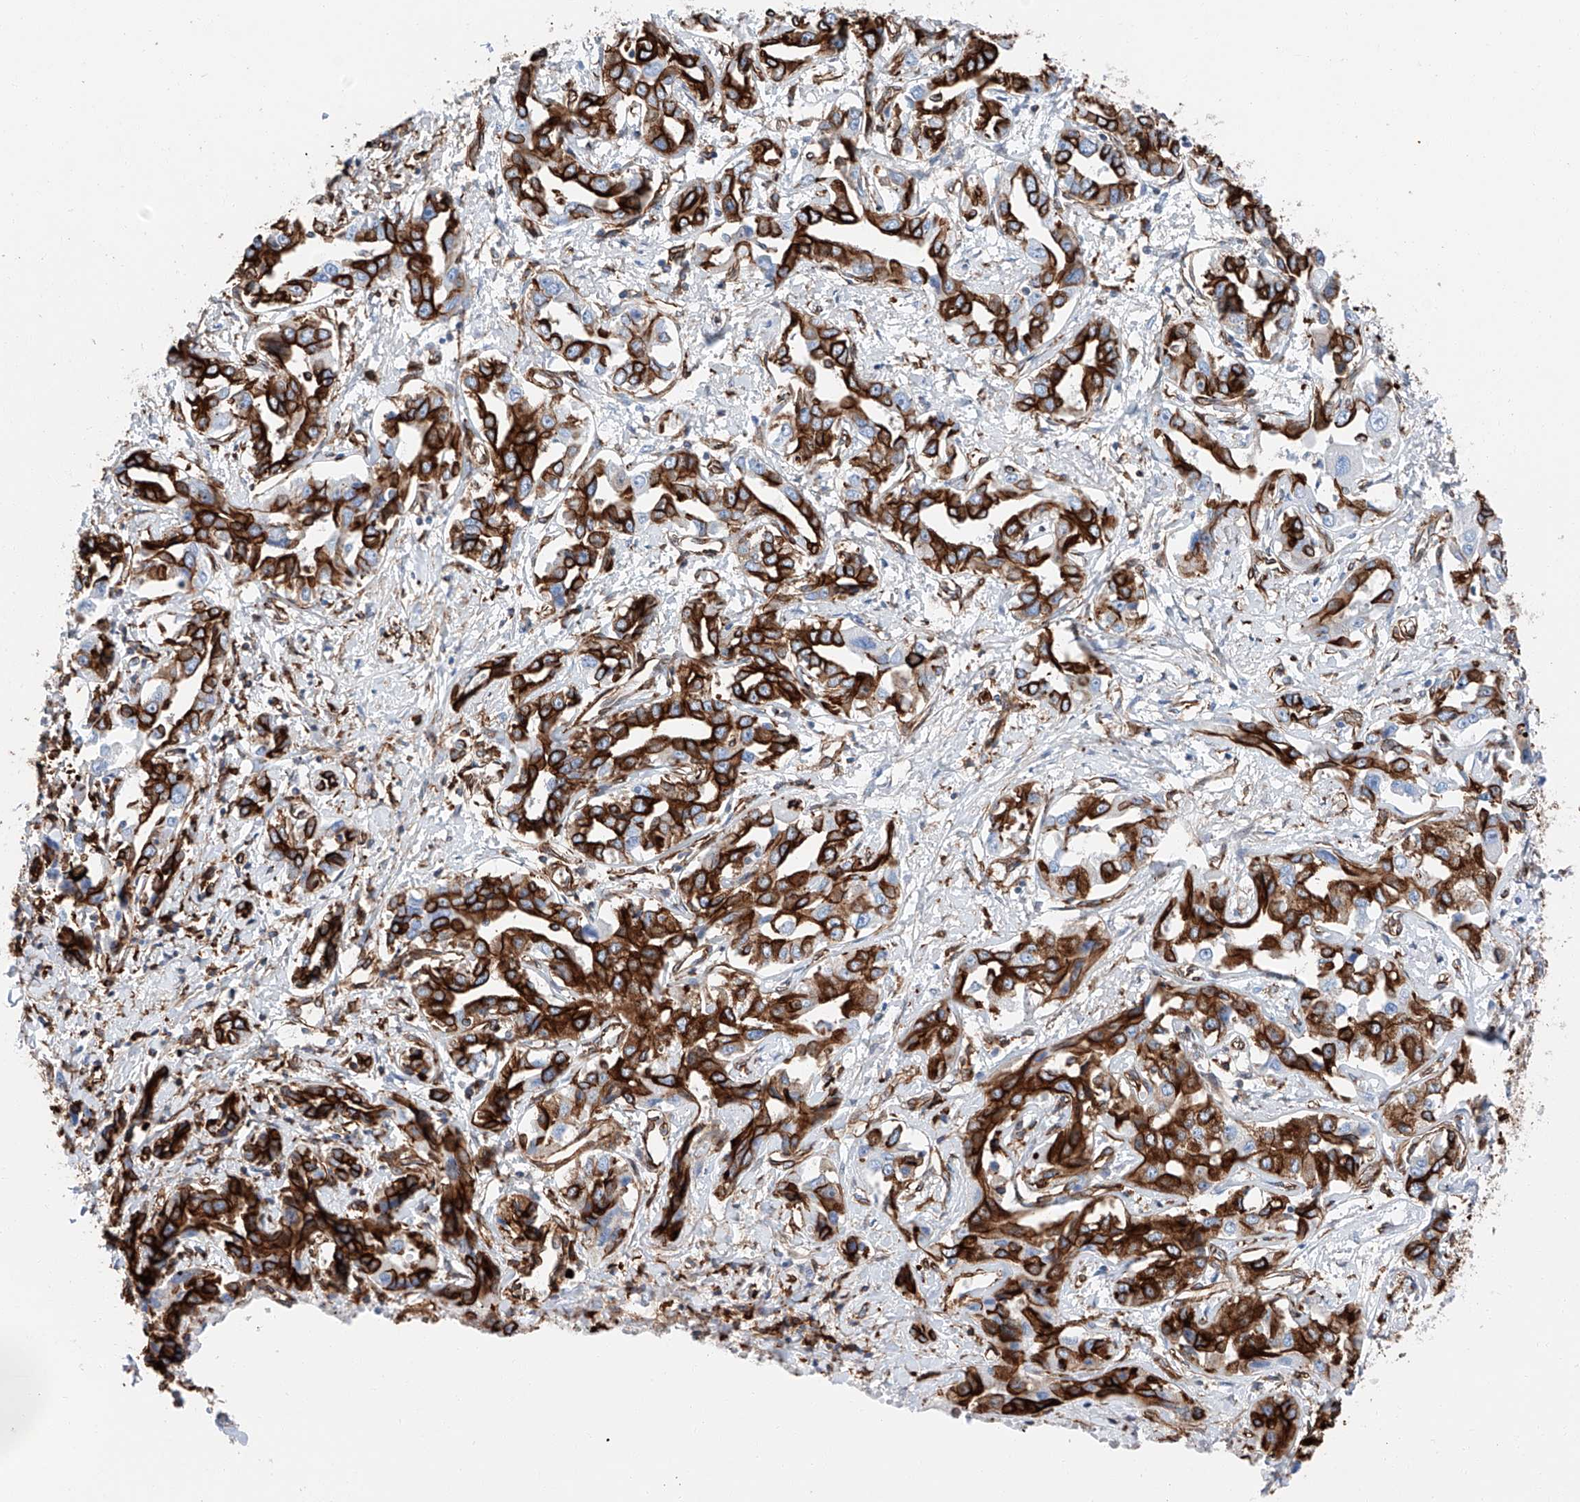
{"staining": {"intensity": "strong", "quantity": ">75%", "location": "cytoplasmic/membranous"}, "tissue": "liver cancer", "cell_type": "Tumor cells", "image_type": "cancer", "snomed": [{"axis": "morphology", "description": "Cholangiocarcinoma"}, {"axis": "topography", "description": "Liver"}], "caption": "Immunohistochemical staining of human liver cholangiocarcinoma exhibits high levels of strong cytoplasmic/membranous staining in about >75% of tumor cells.", "gene": "ZNF804A", "patient": {"sex": "male", "age": 59}}